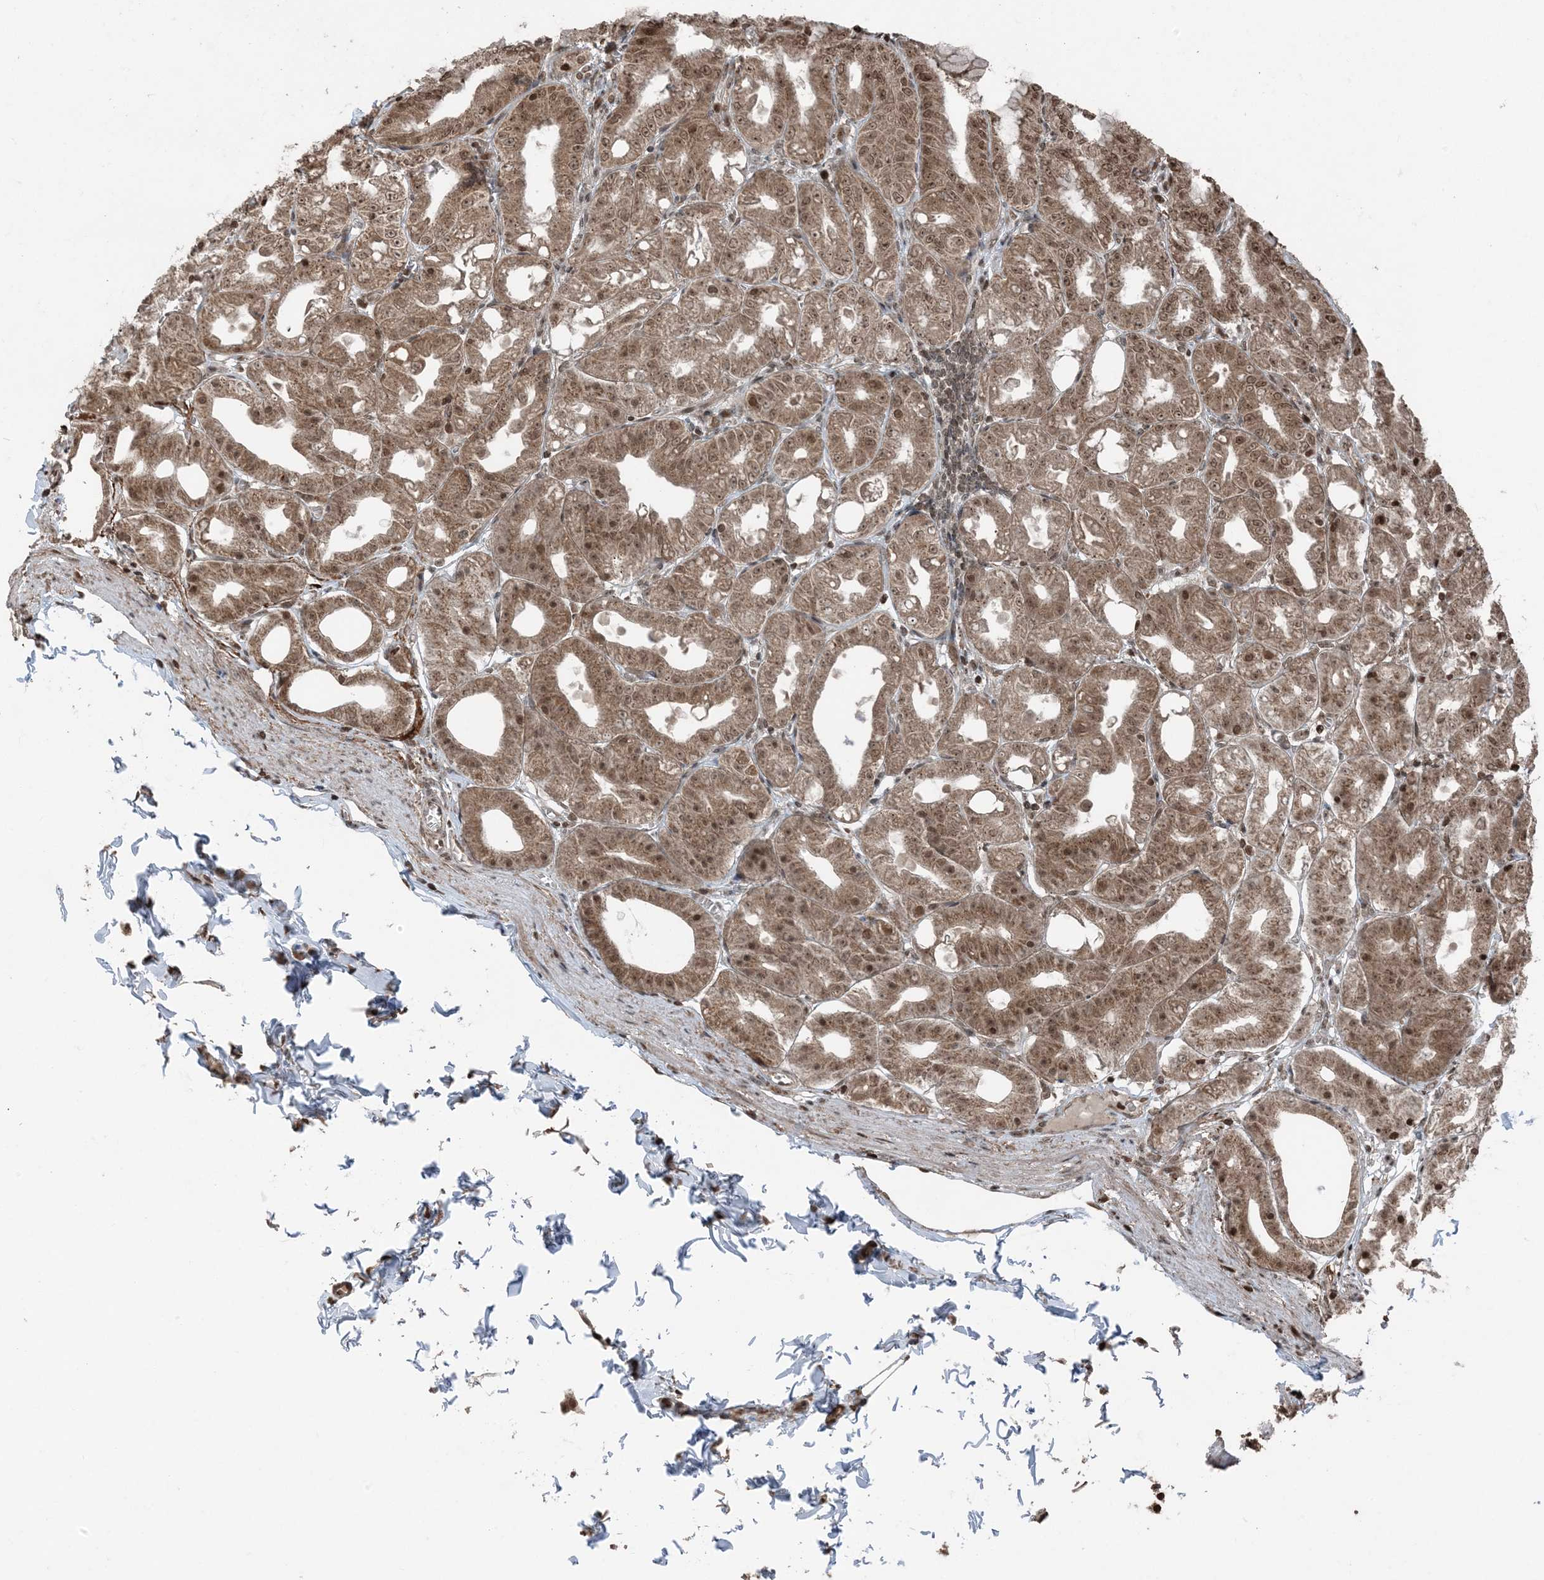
{"staining": {"intensity": "moderate", "quantity": ">75%", "location": "cytoplasmic/membranous,nuclear"}, "tissue": "stomach", "cell_type": "Glandular cells", "image_type": "normal", "snomed": [{"axis": "morphology", "description": "Normal tissue, NOS"}, {"axis": "topography", "description": "Stomach, lower"}], "caption": "Moderate cytoplasmic/membranous,nuclear positivity is identified in approximately >75% of glandular cells in normal stomach.", "gene": "ZFAND2B", "patient": {"sex": "male", "age": 71}}